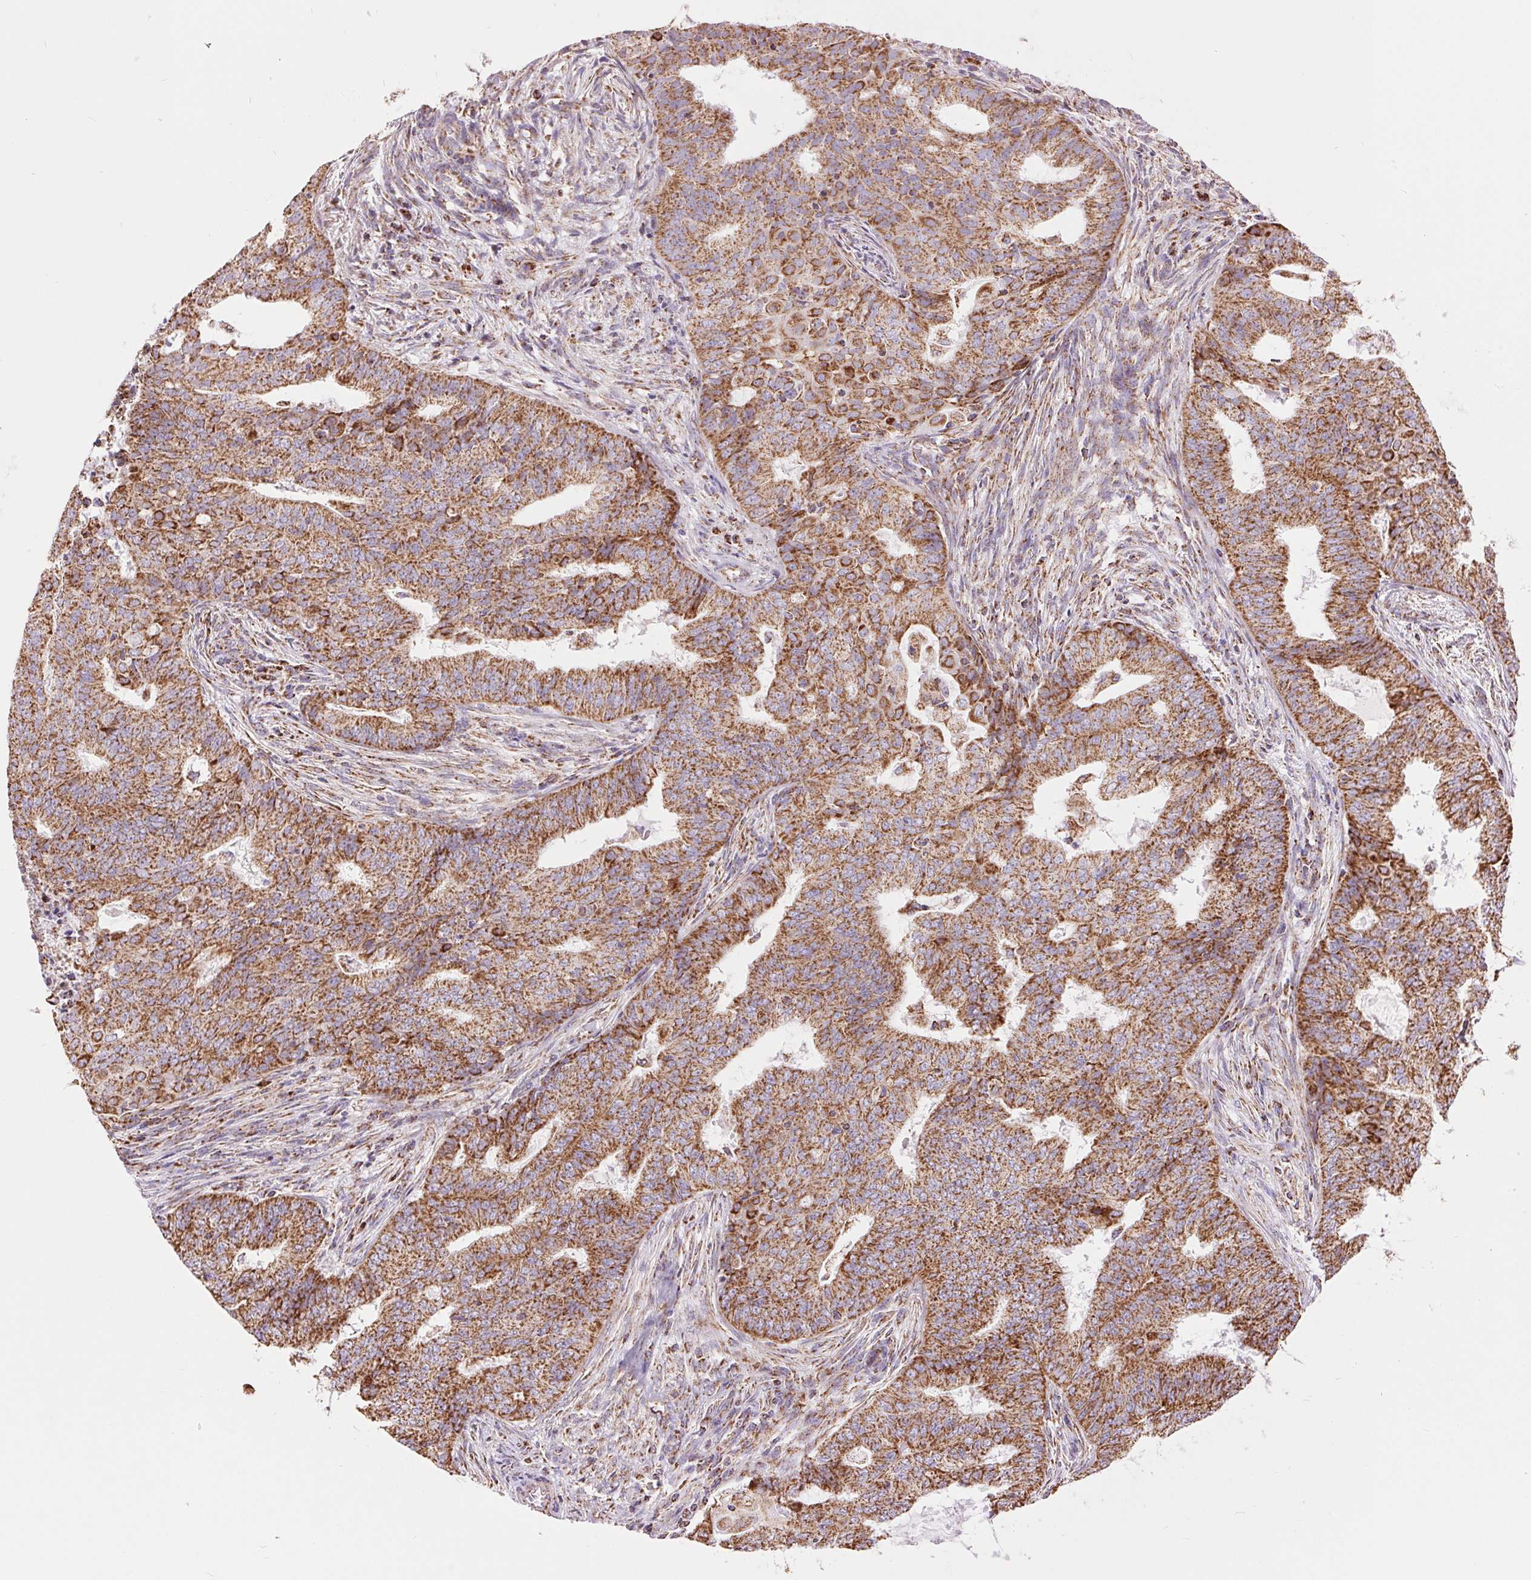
{"staining": {"intensity": "strong", "quantity": ">75%", "location": "cytoplasmic/membranous"}, "tissue": "endometrial cancer", "cell_type": "Tumor cells", "image_type": "cancer", "snomed": [{"axis": "morphology", "description": "Adenocarcinoma, NOS"}, {"axis": "topography", "description": "Endometrium"}], "caption": "Brown immunohistochemical staining in adenocarcinoma (endometrial) exhibits strong cytoplasmic/membranous staining in approximately >75% of tumor cells.", "gene": "ATP5PB", "patient": {"sex": "female", "age": 62}}